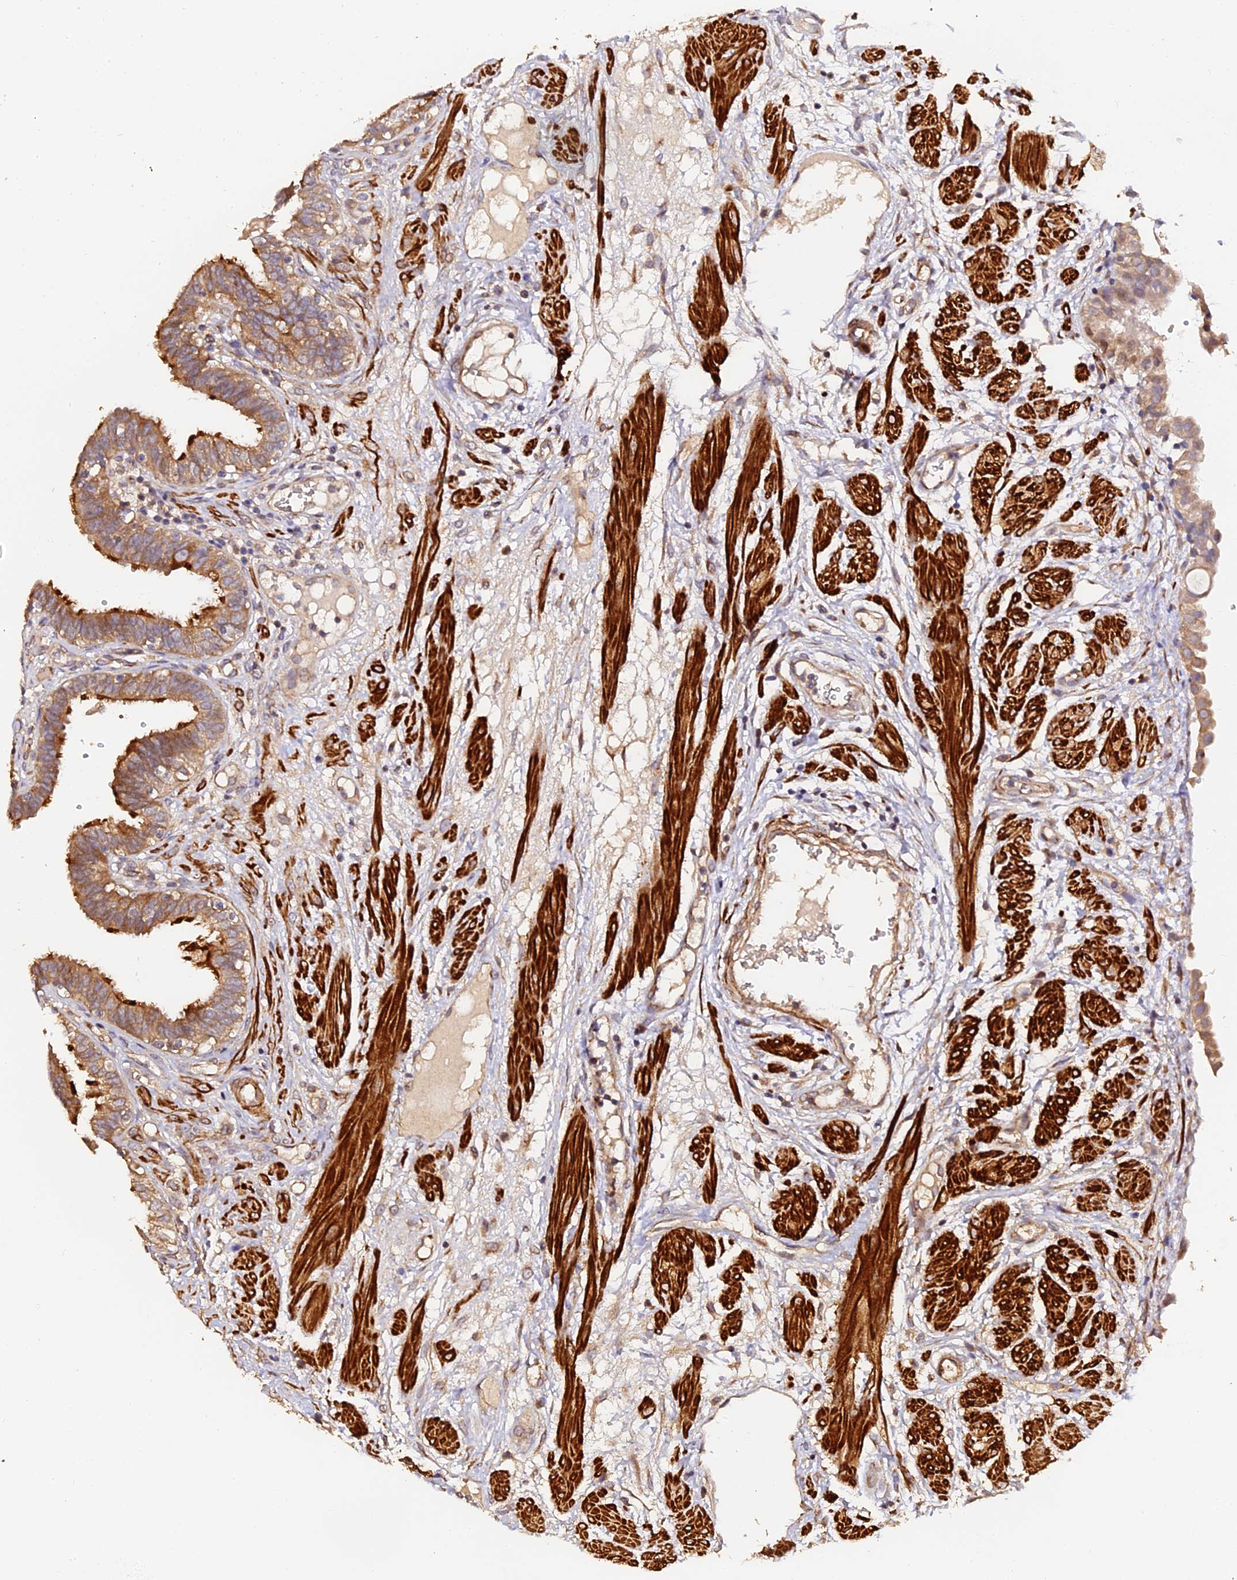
{"staining": {"intensity": "strong", "quantity": "<25%", "location": "cytoplasmic/membranous"}, "tissue": "fallopian tube", "cell_type": "Glandular cells", "image_type": "normal", "snomed": [{"axis": "morphology", "description": "Normal tissue, NOS"}, {"axis": "topography", "description": "Fallopian tube"}, {"axis": "topography", "description": "Placenta"}], "caption": "Immunohistochemical staining of unremarkable fallopian tube displays <25% levels of strong cytoplasmic/membranous protein staining in approximately <25% of glandular cells. Using DAB (3,3'-diaminobenzidine) (brown) and hematoxylin (blue) stains, captured at high magnification using brightfield microscopy.", "gene": "TDO2", "patient": {"sex": "female", "age": 32}}